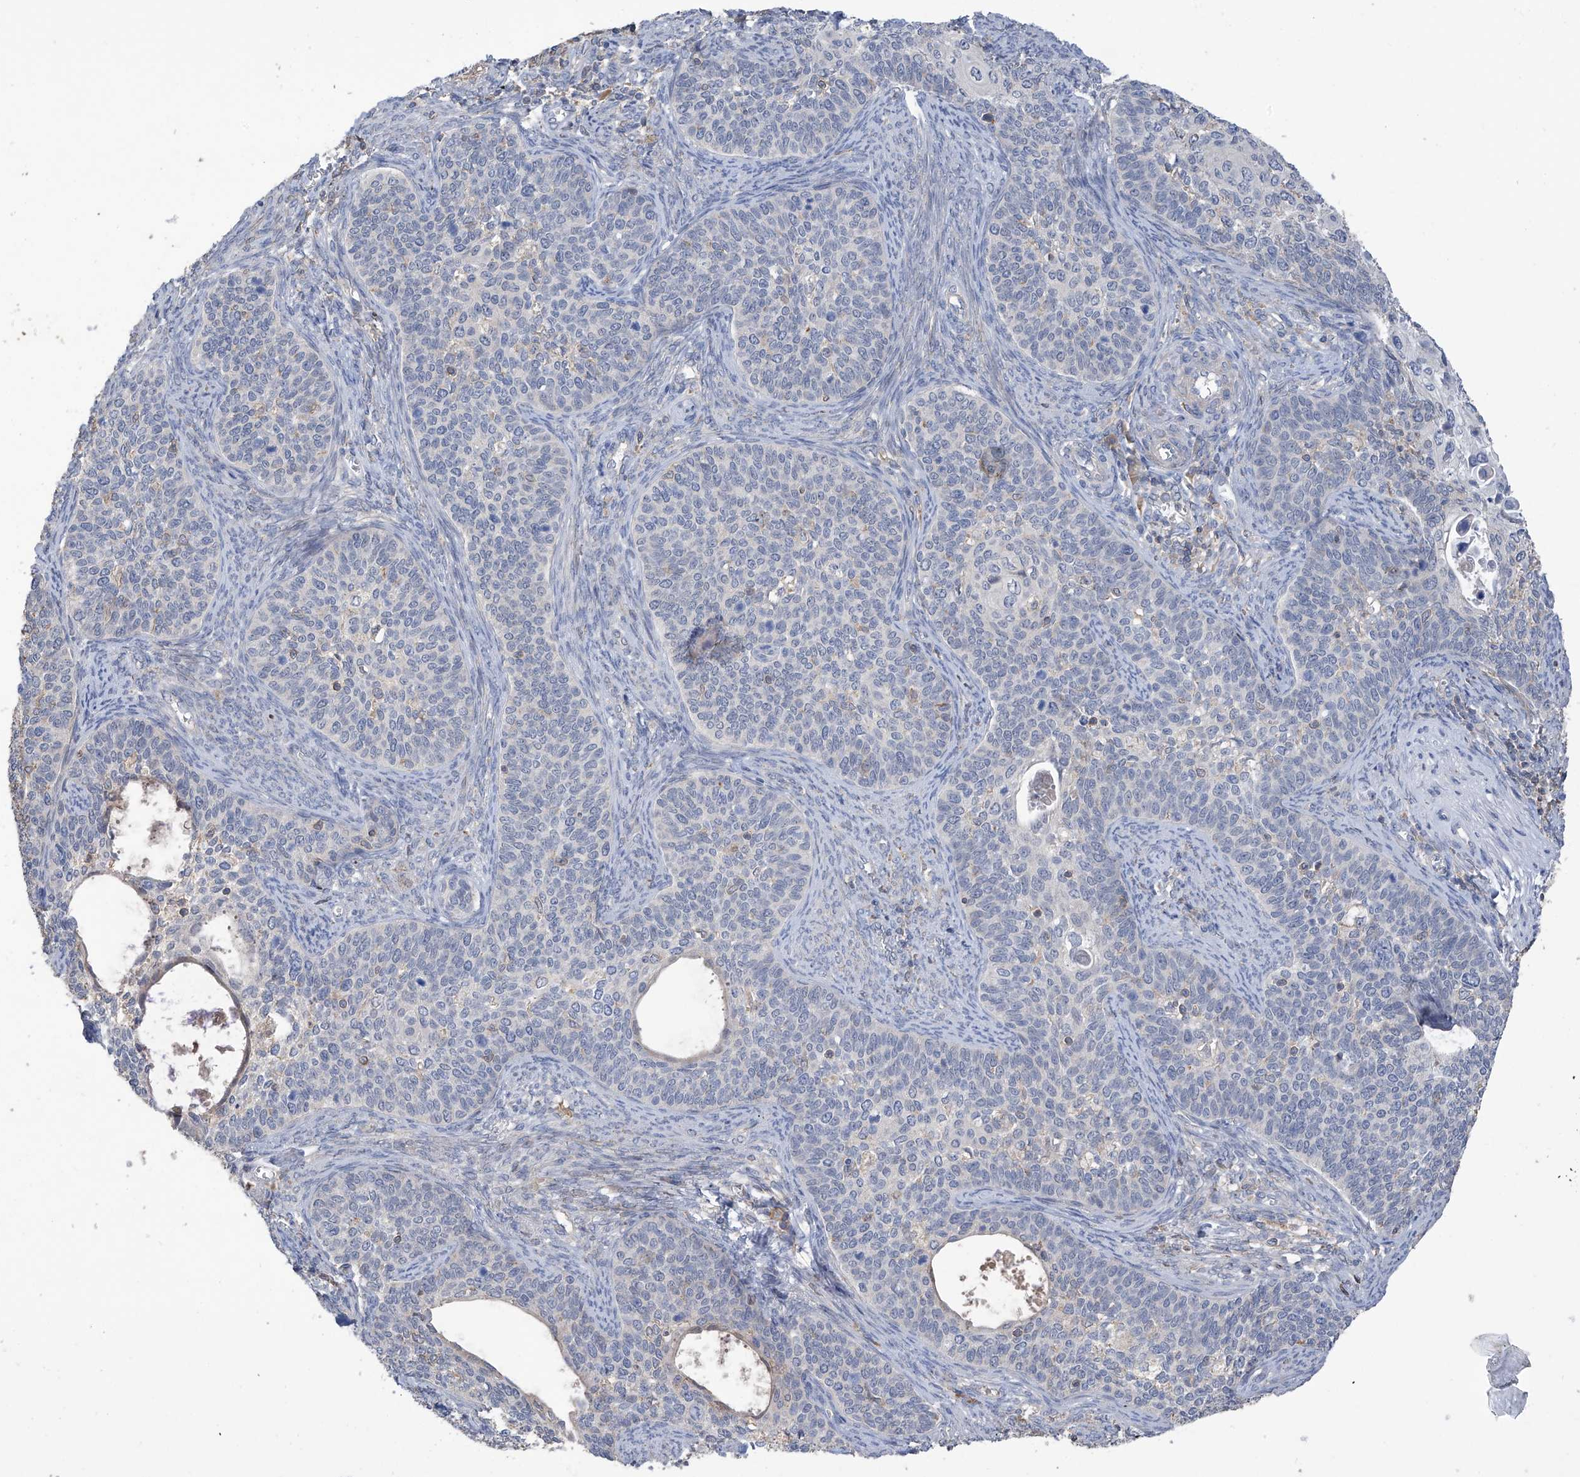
{"staining": {"intensity": "negative", "quantity": "none", "location": "none"}, "tissue": "cervical cancer", "cell_type": "Tumor cells", "image_type": "cancer", "snomed": [{"axis": "morphology", "description": "Squamous cell carcinoma, NOS"}, {"axis": "topography", "description": "Cervix"}], "caption": "A photomicrograph of cervical cancer stained for a protein displays no brown staining in tumor cells.", "gene": "SLFN14", "patient": {"sex": "female", "age": 33}}